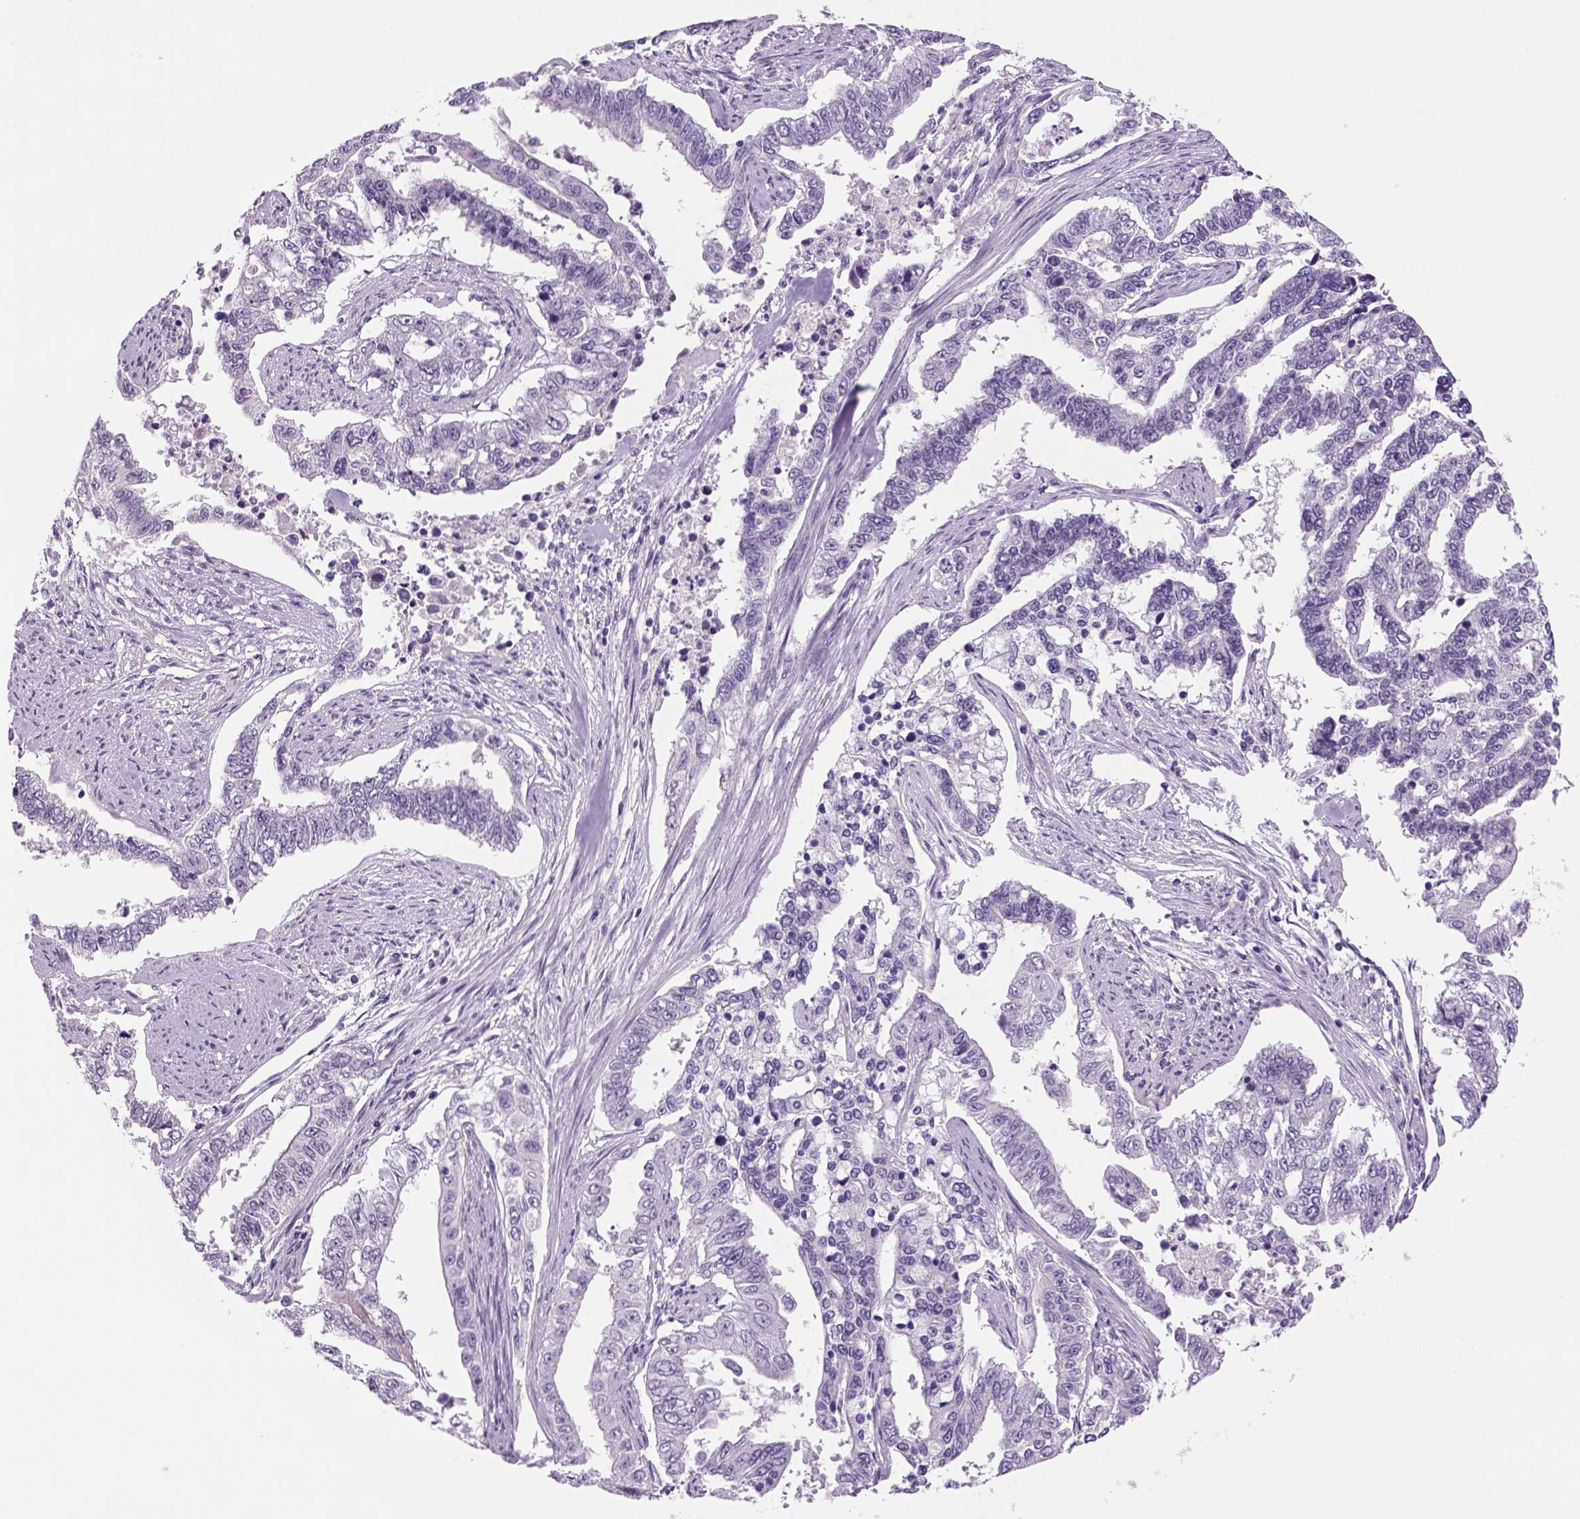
{"staining": {"intensity": "negative", "quantity": "none", "location": "none"}, "tissue": "endometrial cancer", "cell_type": "Tumor cells", "image_type": "cancer", "snomed": [{"axis": "morphology", "description": "Adenocarcinoma, NOS"}, {"axis": "topography", "description": "Uterus"}], "caption": "A high-resolution histopathology image shows IHC staining of endometrial cancer, which shows no significant staining in tumor cells.", "gene": "DBH", "patient": {"sex": "female", "age": 59}}